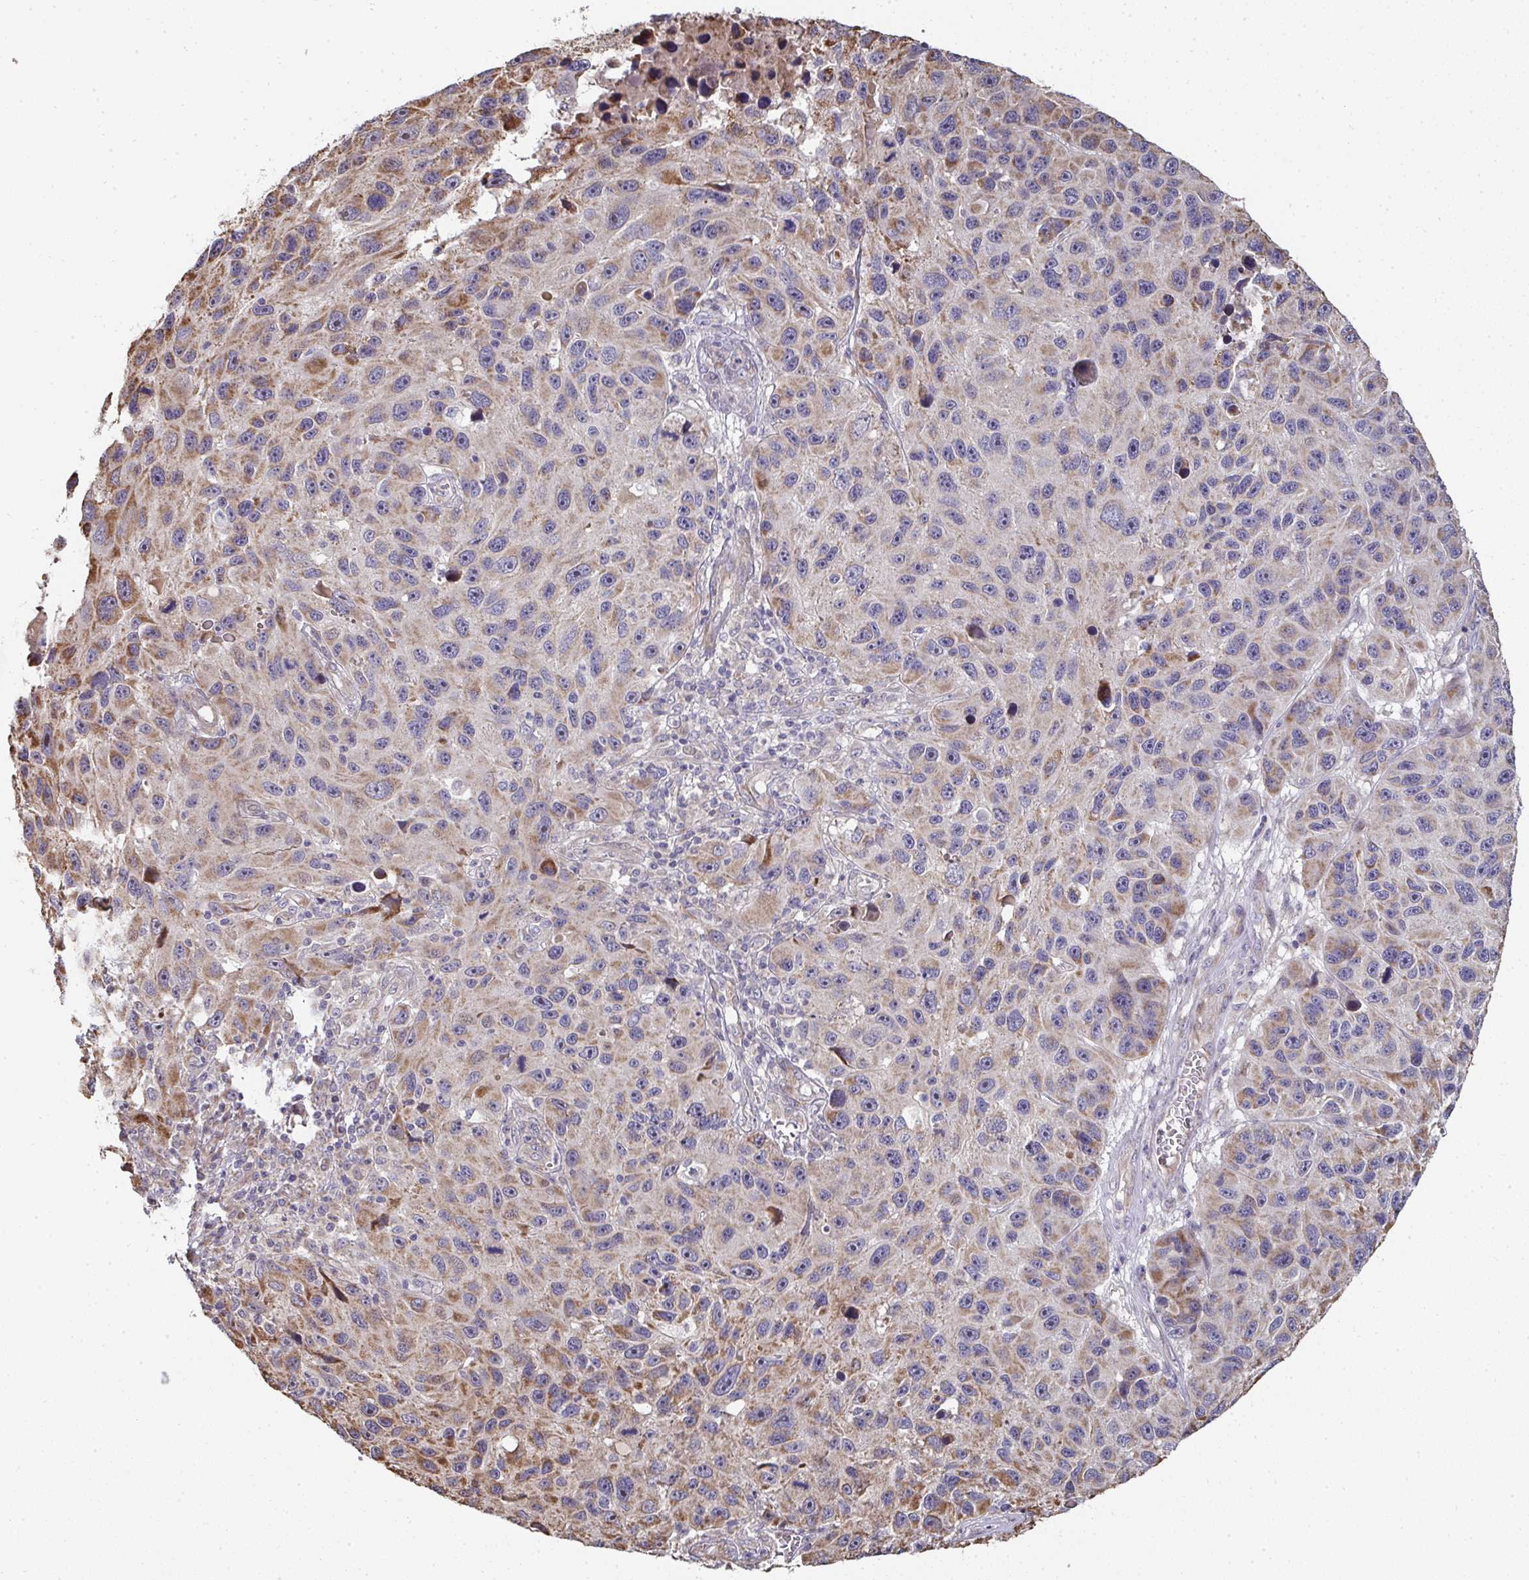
{"staining": {"intensity": "moderate", "quantity": "25%-75%", "location": "cytoplasmic/membranous"}, "tissue": "melanoma", "cell_type": "Tumor cells", "image_type": "cancer", "snomed": [{"axis": "morphology", "description": "Malignant melanoma, NOS"}, {"axis": "topography", "description": "Skin"}], "caption": "Immunohistochemistry staining of melanoma, which reveals medium levels of moderate cytoplasmic/membranous staining in about 25%-75% of tumor cells indicating moderate cytoplasmic/membranous protein positivity. The staining was performed using DAB (3,3'-diaminobenzidine) (brown) for protein detection and nuclei were counterstained in hematoxylin (blue).", "gene": "AGTPBP1", "patient": {"sex": "male", "age": 53}}